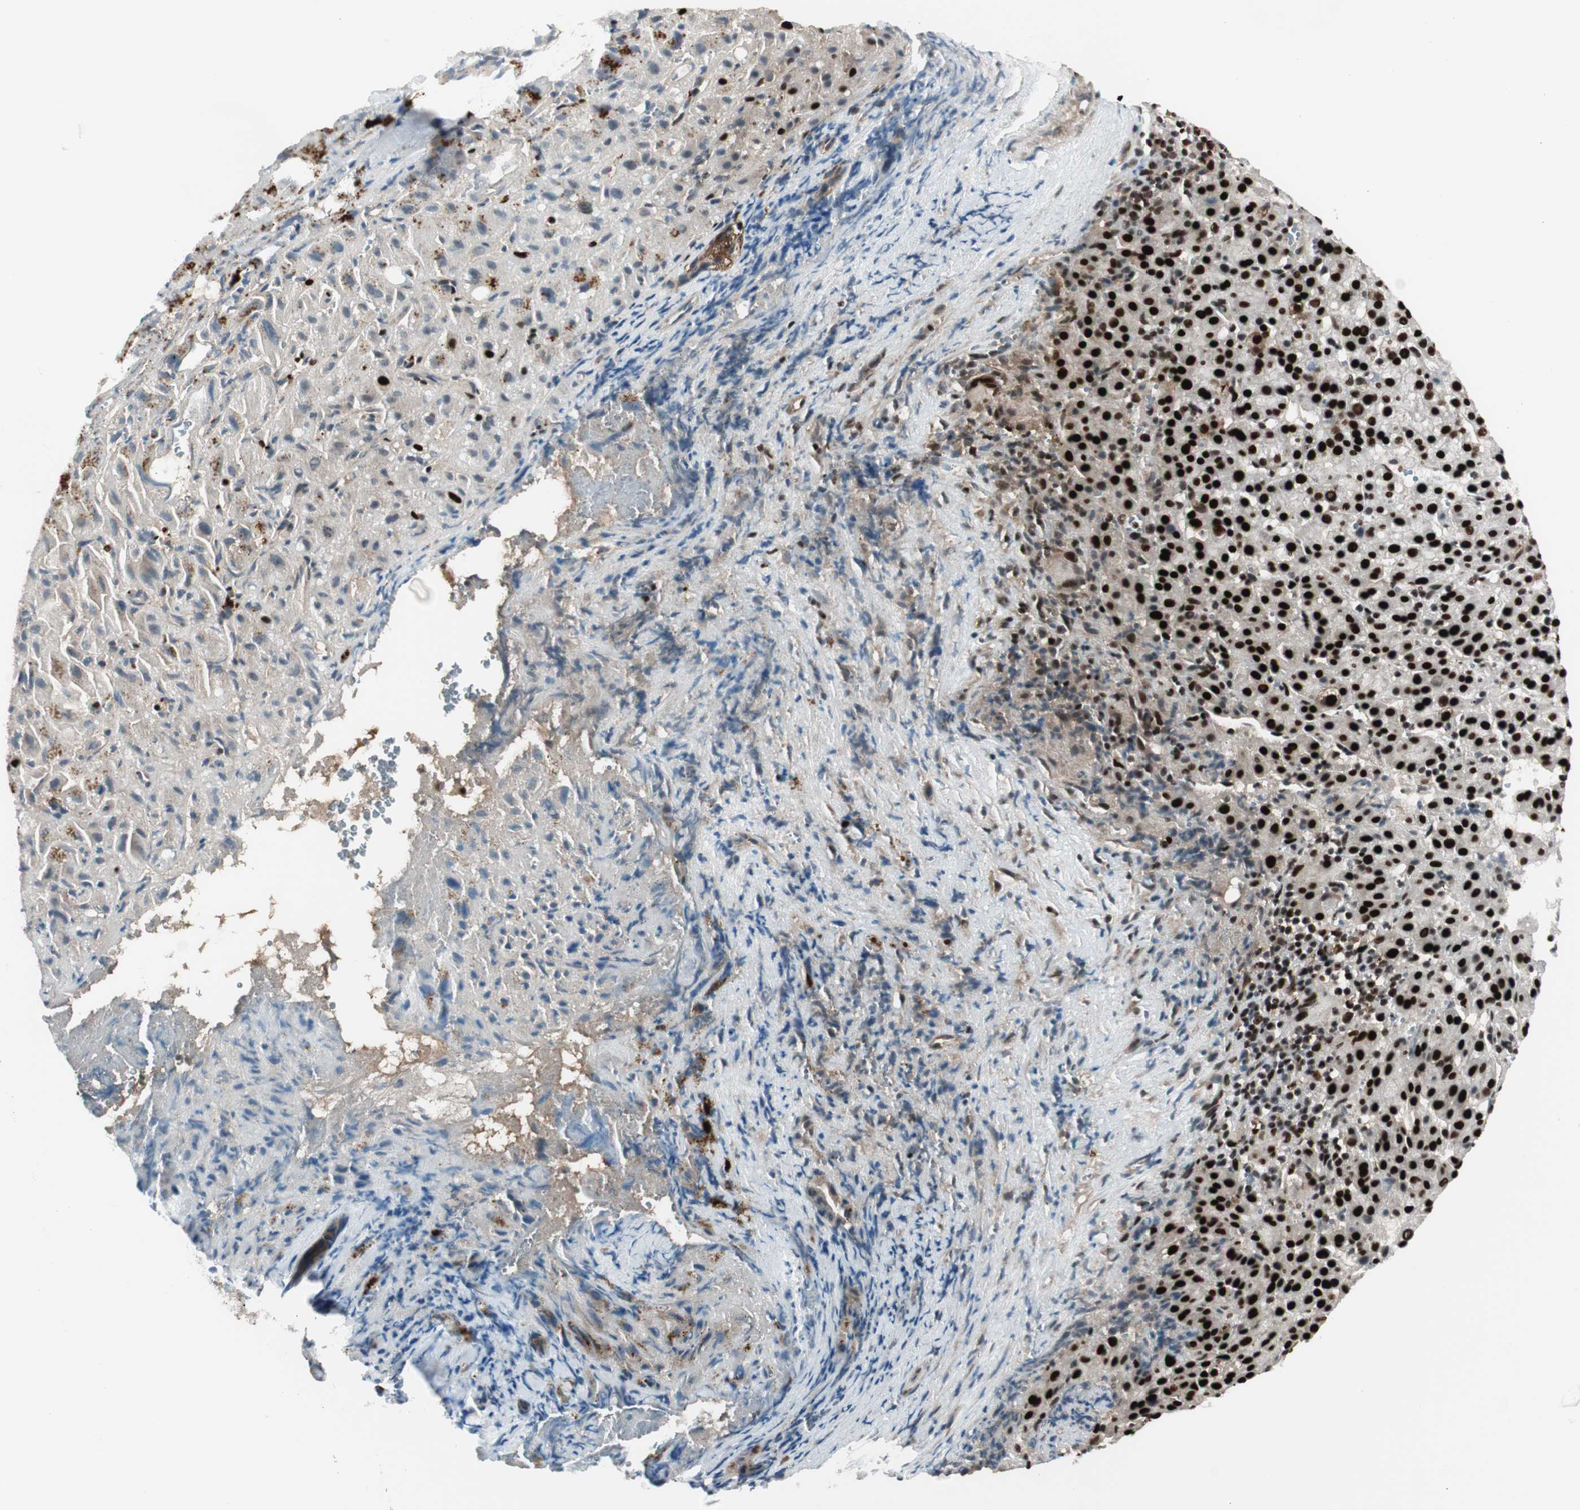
{"staining": {"intensity": "strong", "quantity": ">75%", "location": "nuclear"}, "tissue": "liver cancer", "cell_type": "Tumor cells", "image_type": "cancer", "snomed": [{"axis": "morphology", "description": "Carcinoma, Hepatocellular, NOS"}, {"axis": "topography", "description": "Liver"}], "caption": "Liver cancer (hepatocellular carcinoma) stained with a protein marker reveals strong staining in tumor cells.", "gene": "HEXIM1", "patient": {"sex": "female", "age": 58}}